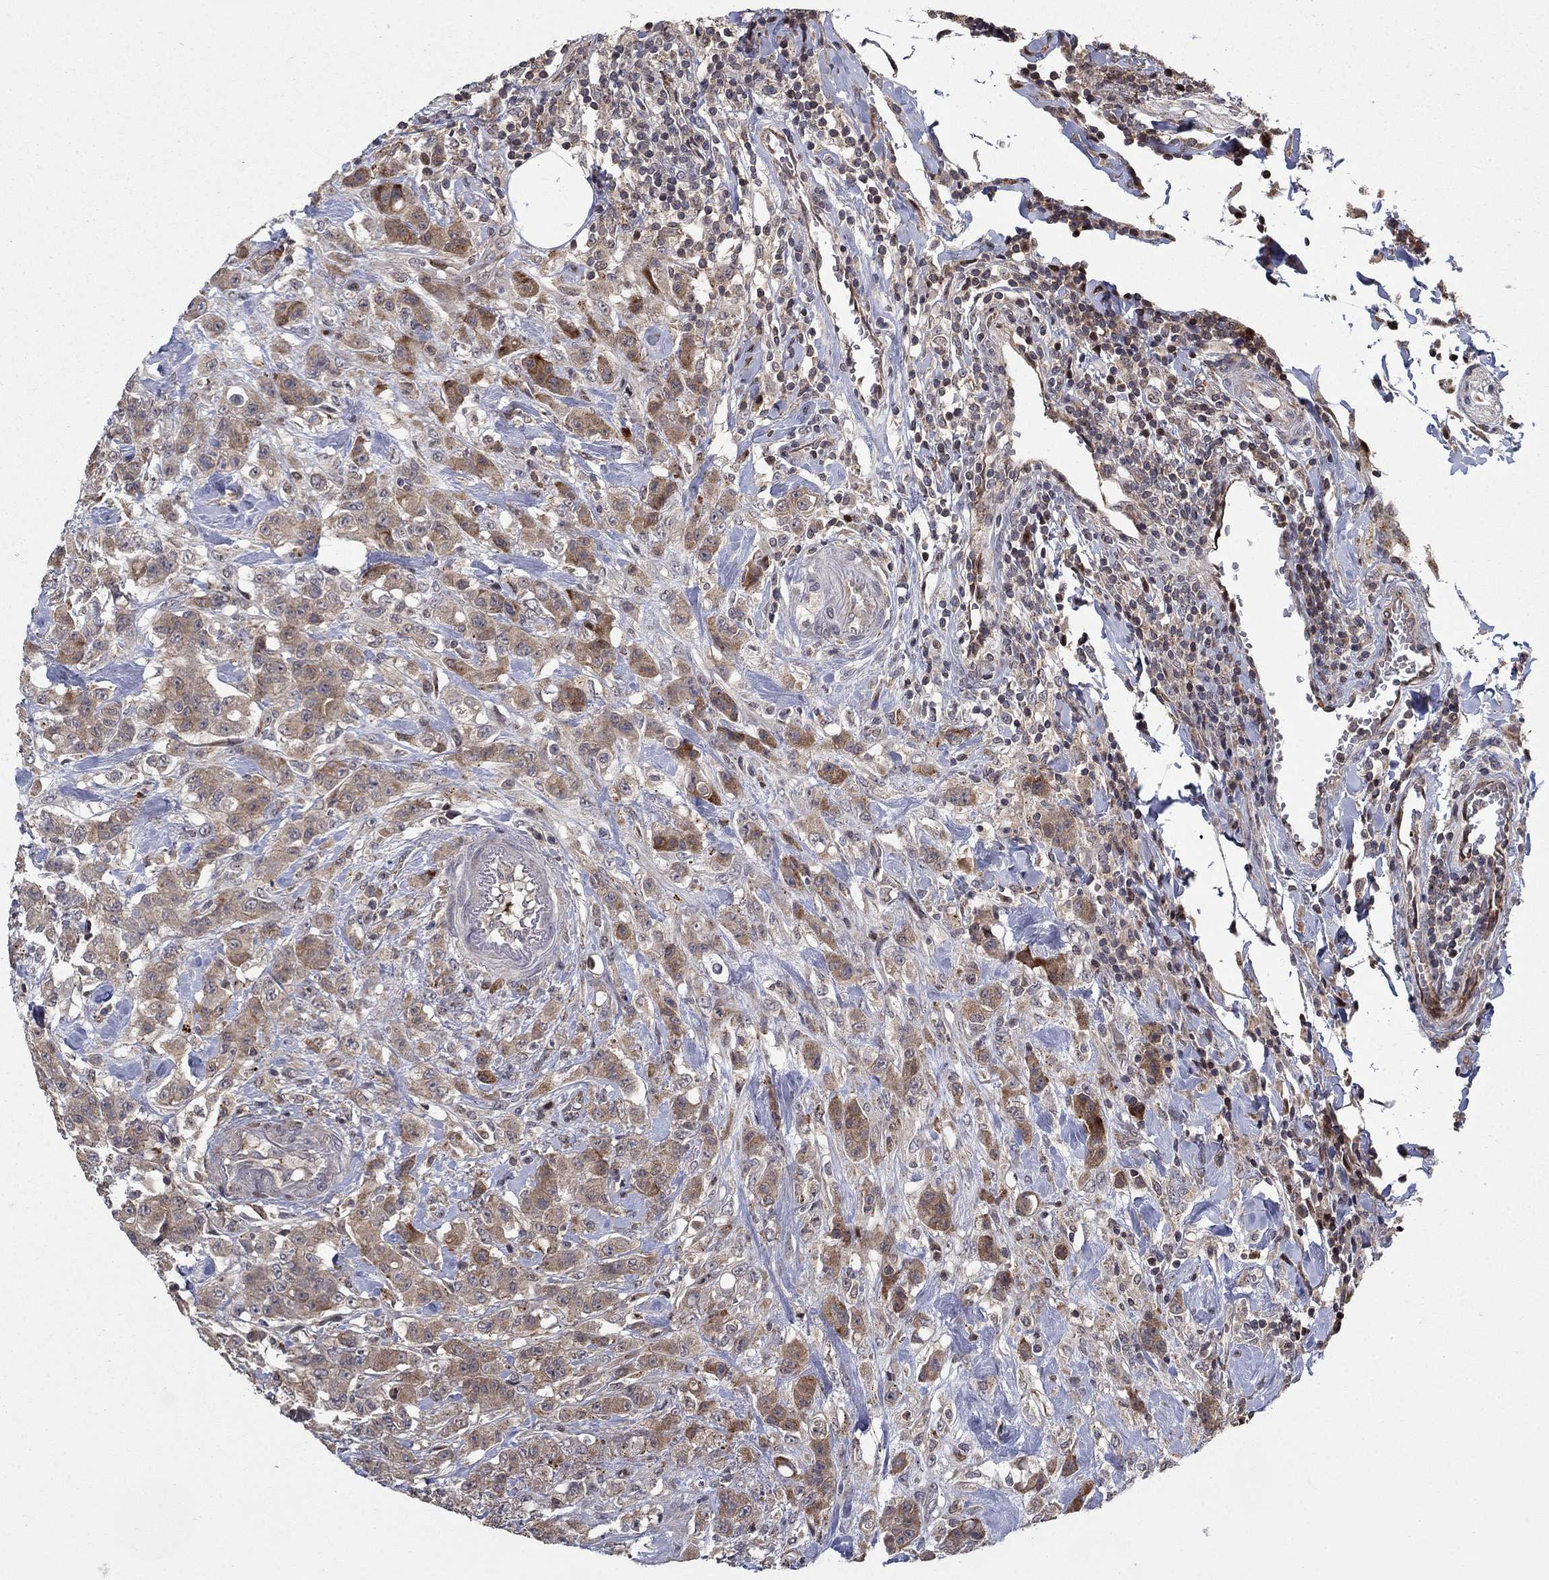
{"staining": {"intensity": "moderate", "quantity": "25%-75%", "location": "cytoplasmic/membranous"}, "tissue": "colorectal cancer", "cell_type": "Tumor cells", "image_type": "cancer", "snomed": [{"axis": "morphology", "description": "Adenocarcinoma, NOS"}, {"axis": "topography", "description": "Colon"}], "caption": "Immunohistochemical staining of human colorectal adenocarcinoma displays medium levels of moderate cytoplasmic/membranous protein staining in approximately 25%-75% of tumor cells. (IHC, brightfield microscopy, high magnification).", "gene": "LPCAT4", "patient": {"sex": "female", "age": 69}}